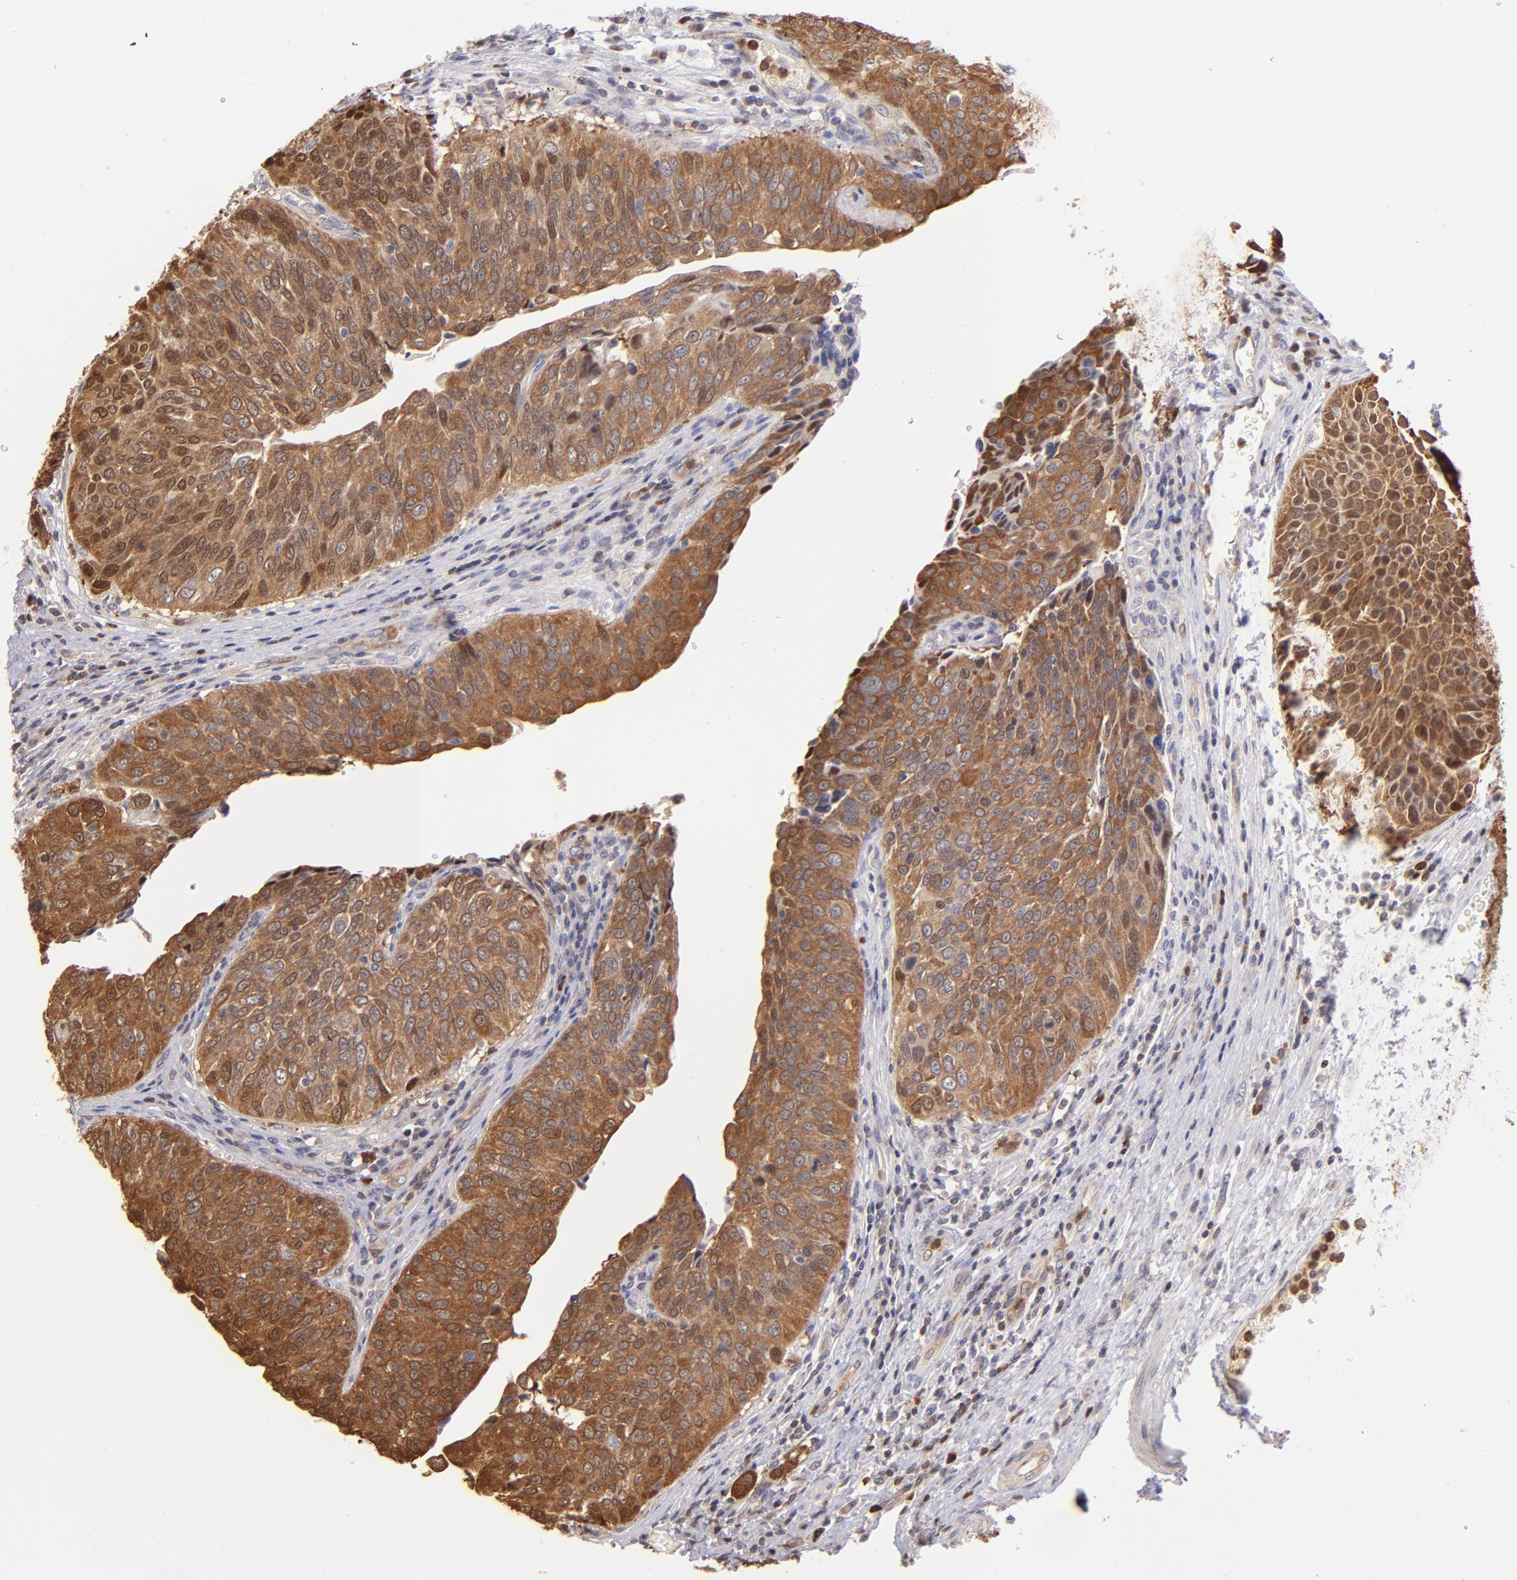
{"staining": {"intensity": "moderate", "quantity": ">75%", "location": "cytoplasmic/membranous,nuclear"}, "tissue": "urothelial cancer", "cell_type": "Tumor cells", "image_type": "cancer", "snomed": [{"axis": "morphology", "description": "Urothelial carcinoma, High grade"}, {"axis": "topography", "description": "Urinary bladder"}], "caption": "A micrograph of high-grade urothelial carcinoma stained for a protein displays moderate cytoplasmic/membranous and nuclear brown staining in tumor cells. The protein of interest is shown in brown color, while the nuclei are stained blue.", "gene": "YWHAB", "patient": {"sex": "male", "age": 50}}